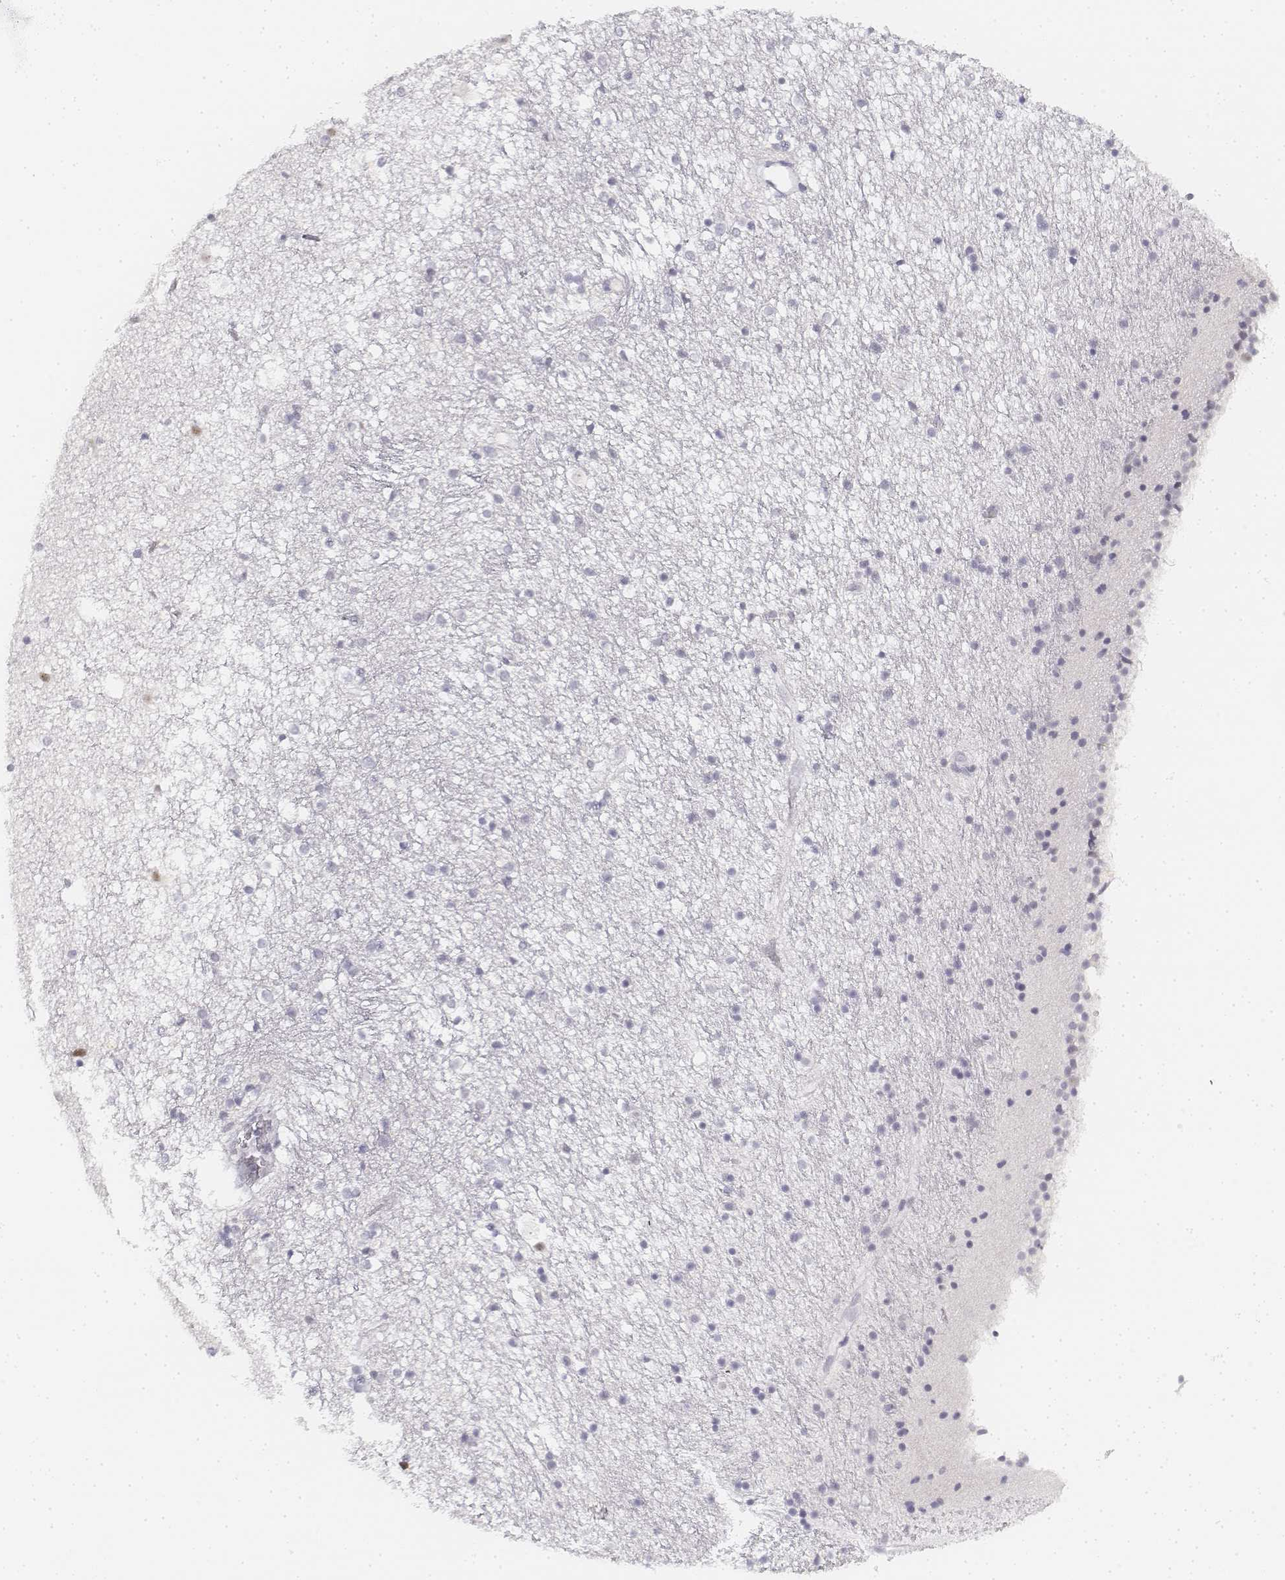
{"staining": {"intensity": "negative", "quantity": "none", "location": "none"}, "tissue": "caudate", "cell_type": "Glial cells", "image_type": "normal", "snomed": [{"axis": "morphology", "description": "Normal tissue, NOS"}, {"axis": "topography", "description": "Lateral ventricle wall"}], "caption": "Protein analysis of normal caudate shows no significant expression in glial cells.", "gene": "KRTAP2", "patient": {"sex": "female", "age": 71}}